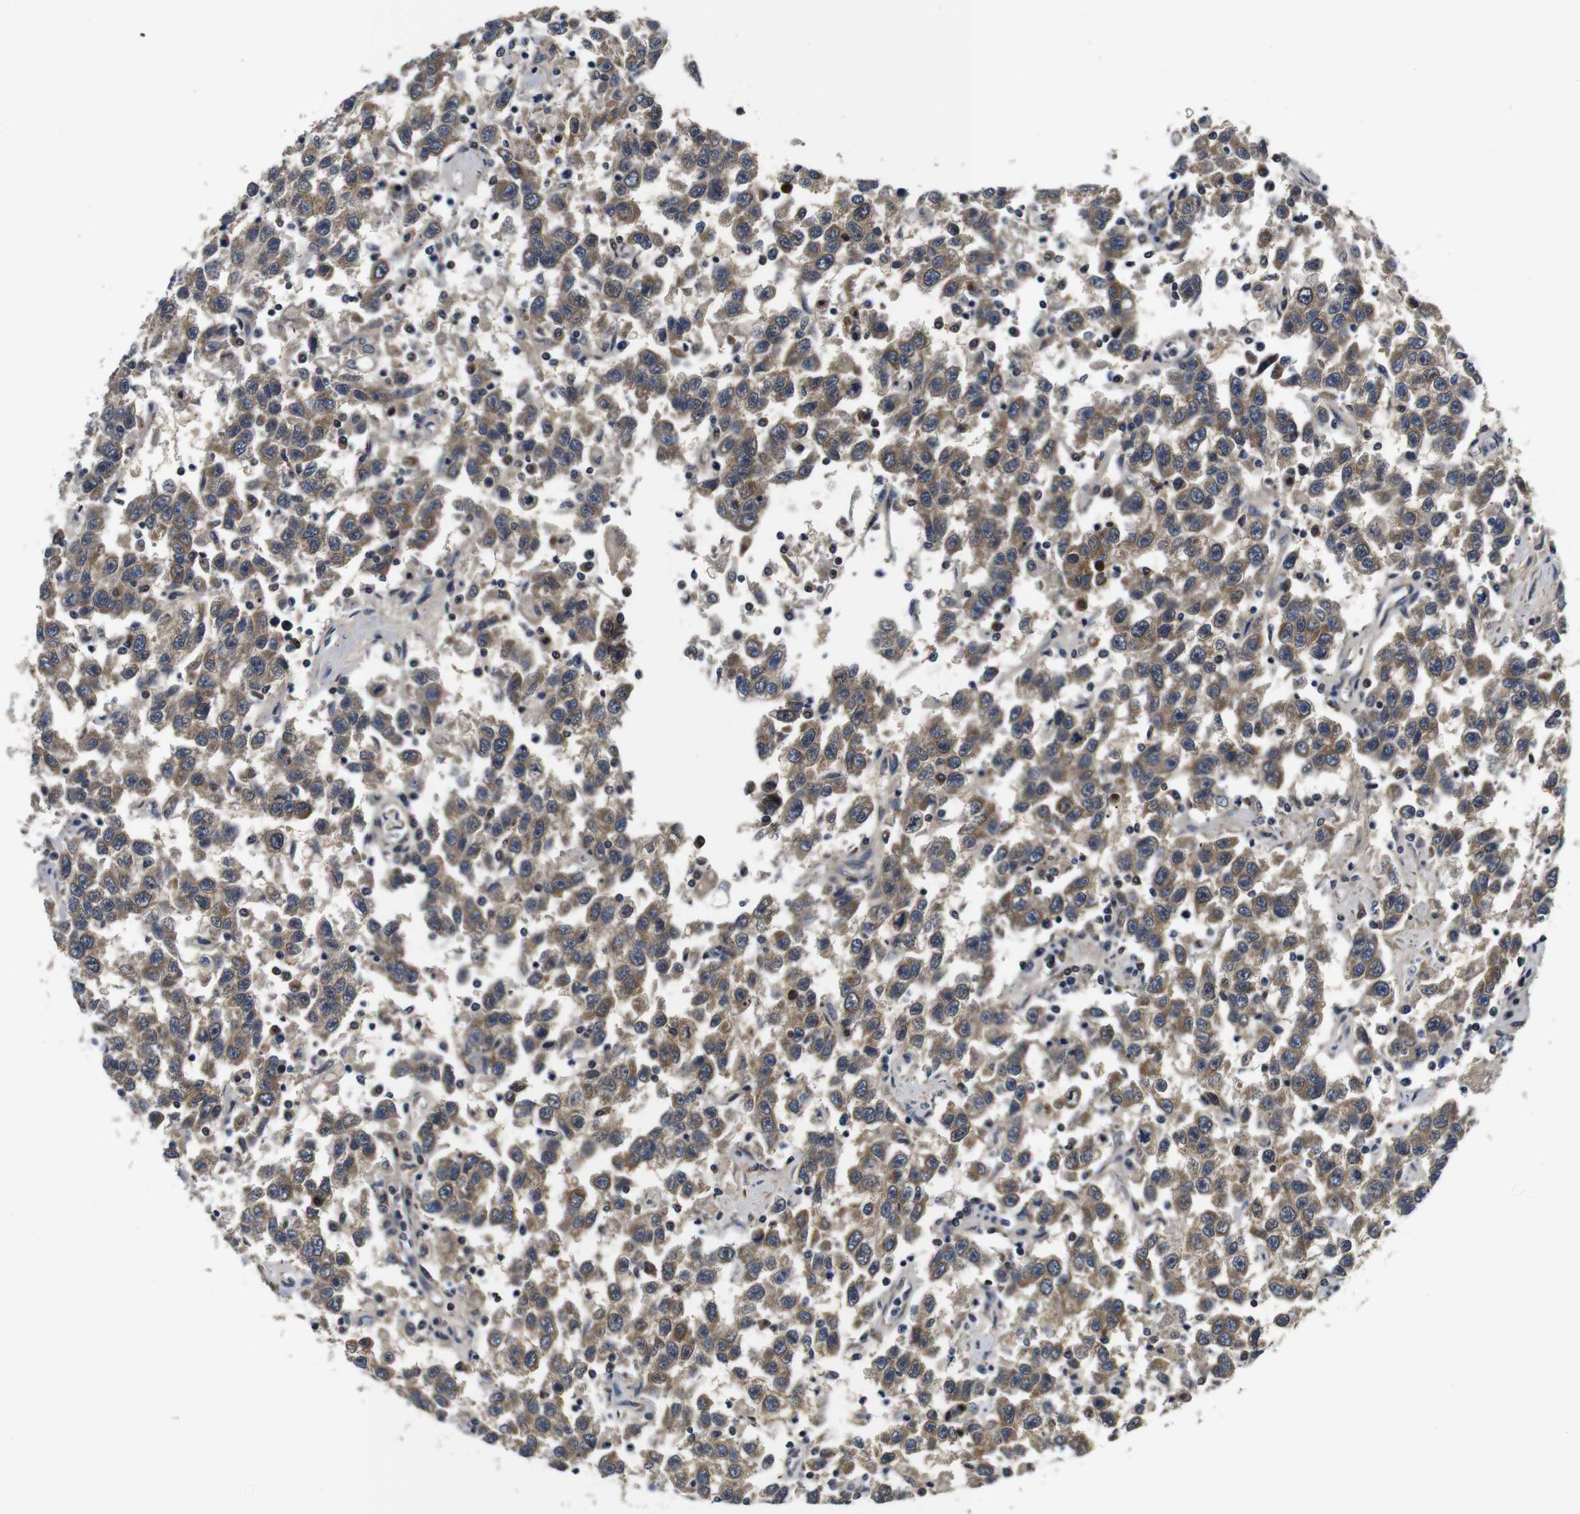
{"staining": {"intensity": "moderate", "quantity": ">75%", "location": "cytoplasmic/membranous"}, "tissue": "testis cancer", "cell_type": "Tumor cells", "image_type": "cancer", "snomed": [{"axis": "morphology", "description": "Seminoma, NOS"}, {"axis": "topography", "description": "Testis"}], "caption": "The histopathology image shows immunohistochemical staining of seminoma (testis). There is moderate cytoplasmic/membranous positivity is identified in about >75% of tumor cells.", "gene": "FKBP14", "patient": {"sex": "male", "age": 41}}